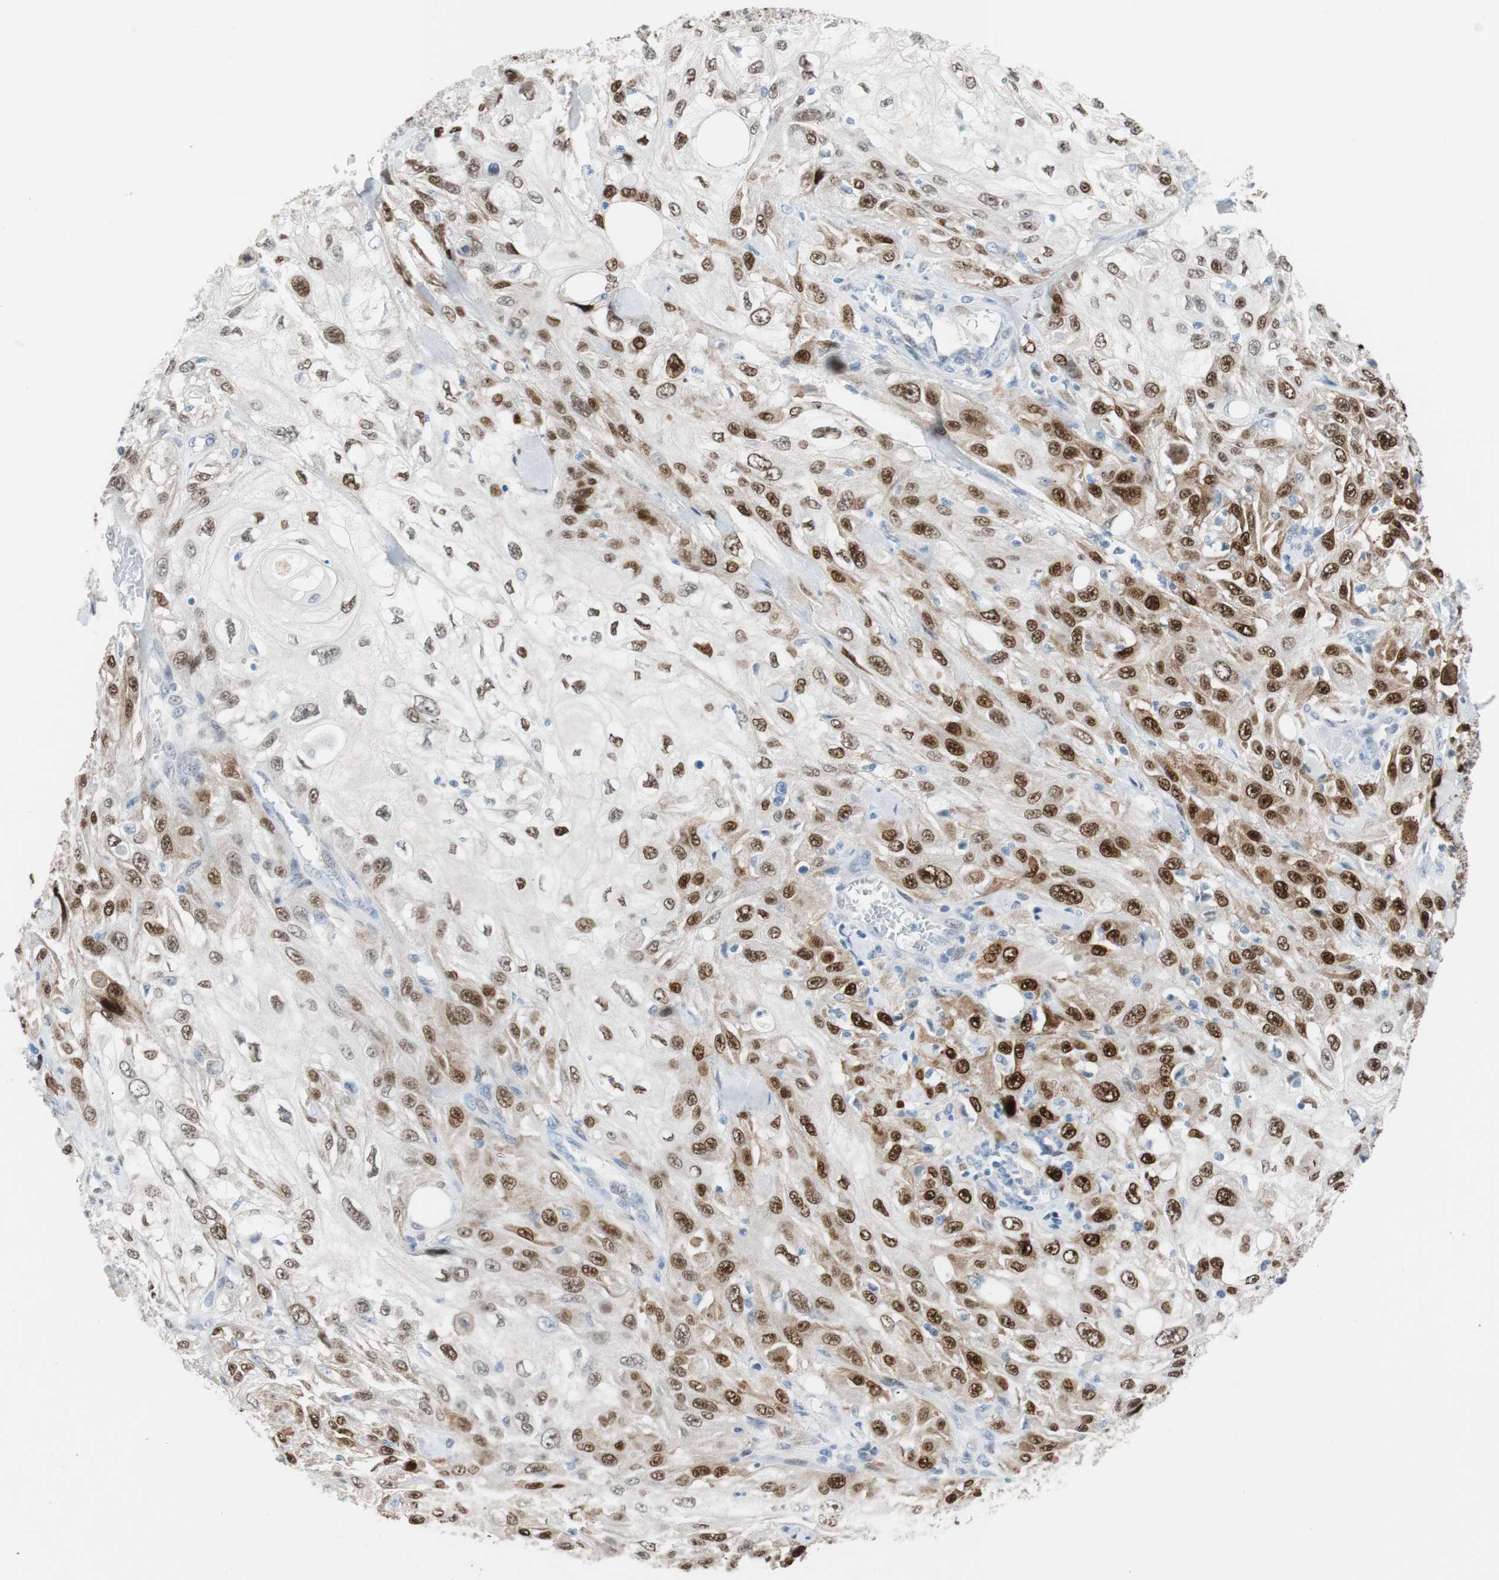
{"staining": {"intensity": "strong", "quantity": ">75%", "location": "nuclear"}, "tissue": "skin cancer", "cell_type": "Tumor cells", "image_type": "cancer", "snomed": [{"axis": "morphology", "description": "Squamous cell carcinoma, NOS"}, {"axis": "morphology", "description": "Squamous cell carcinoma, metastatic, NOS"}, {"axis": "topography", "description": "Skin"}, {"axis": "topography", "description": "Lymph node"}], "caption": "This micrograph reveals immunohistochemistry (IHC) staining of skin cancer, with high strong nuclear expression in about >75% of tumor cells.", "gene": "FOSL1", "patient": {"sex": "male", "age": 75}}